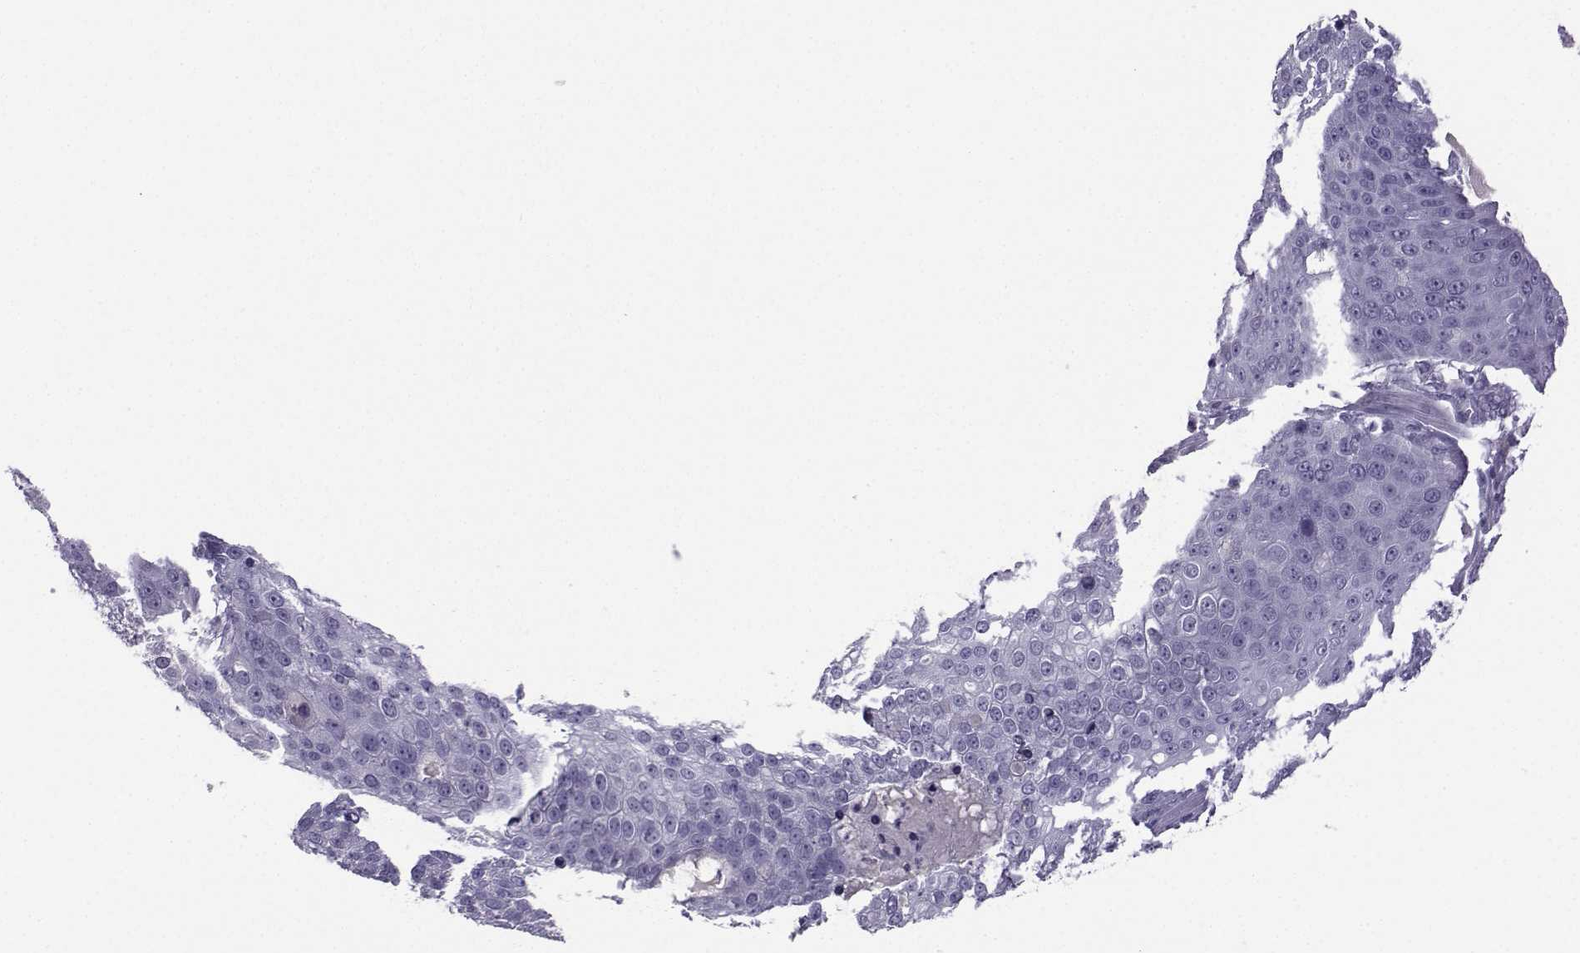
{"staining": {"intensity": "negative", "quantity": "none", "location": "none"}, "tissue": "skin cancer", "cell_type": "Tumor cells", "image_type": "cancer", "snomed": [{"axis": "morphology", "description": "Squamous cell carcinoma, NOS"}, {"axis": "topography", "description": "Skin"}], "caption": "This is an immunohistochemistry (IHC) histopathology image of skin cancer. There is no staining in tumor cells.", "gene": "ARMC2", "patient": {"sex": "male", "age": 71}}